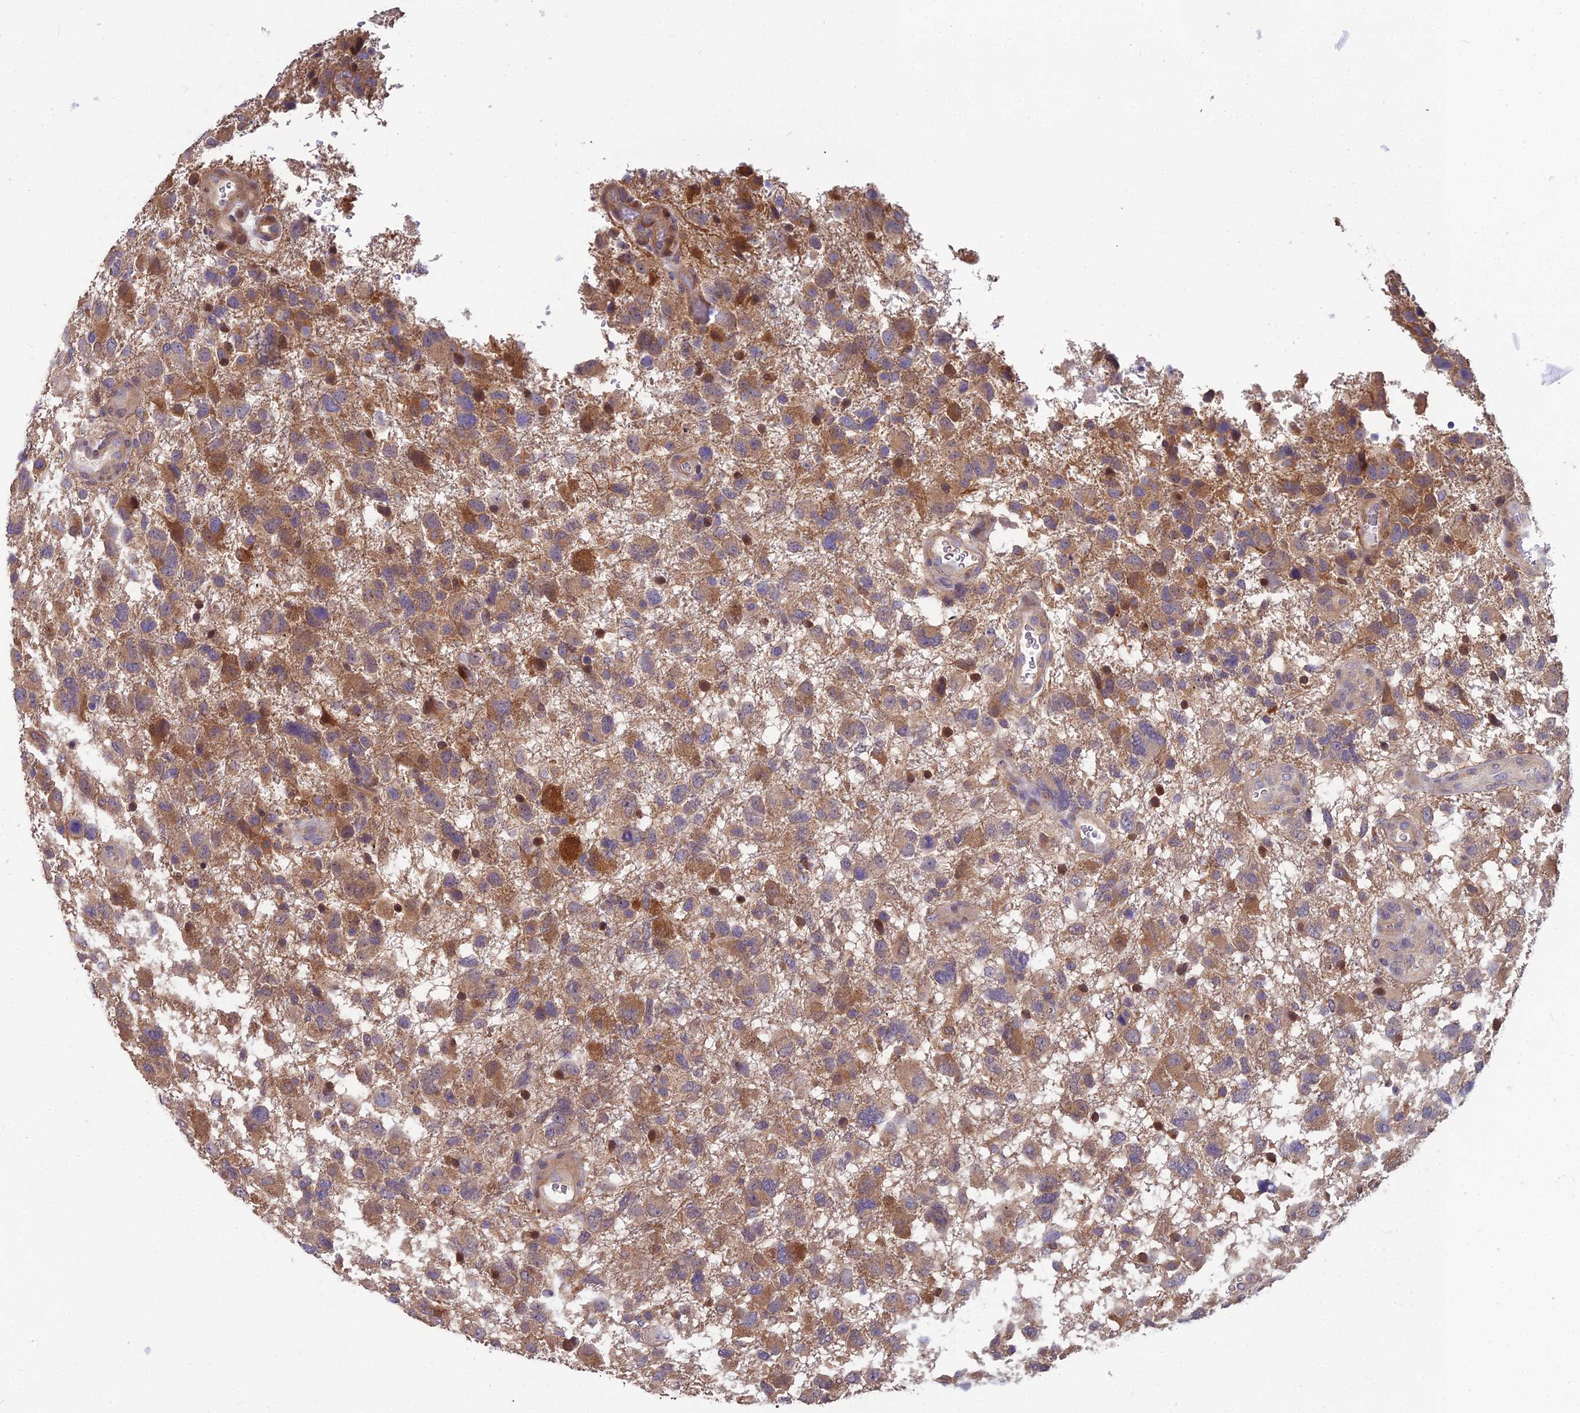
{"staining": {"intensity": "moderate", "quantity": "25%-75%", "location": "cytoplasmic/membranous"}, "tissue": "glioma", "cell_type": "Tumor cells", "image_type": "cancer", "snomed": [{"axis": "morphology", "description": "Glioma, malignant, High grade"}, {"axis": "topography", "description": "Brain"}], "caption": "This image displays IHC staining of human glioma, with medium moderate cytoplasmic/membranous expression in approximately 25%-75% of tumor cells.", "gene": "MVD", "patient": {"sex": "male", "age": 61}}